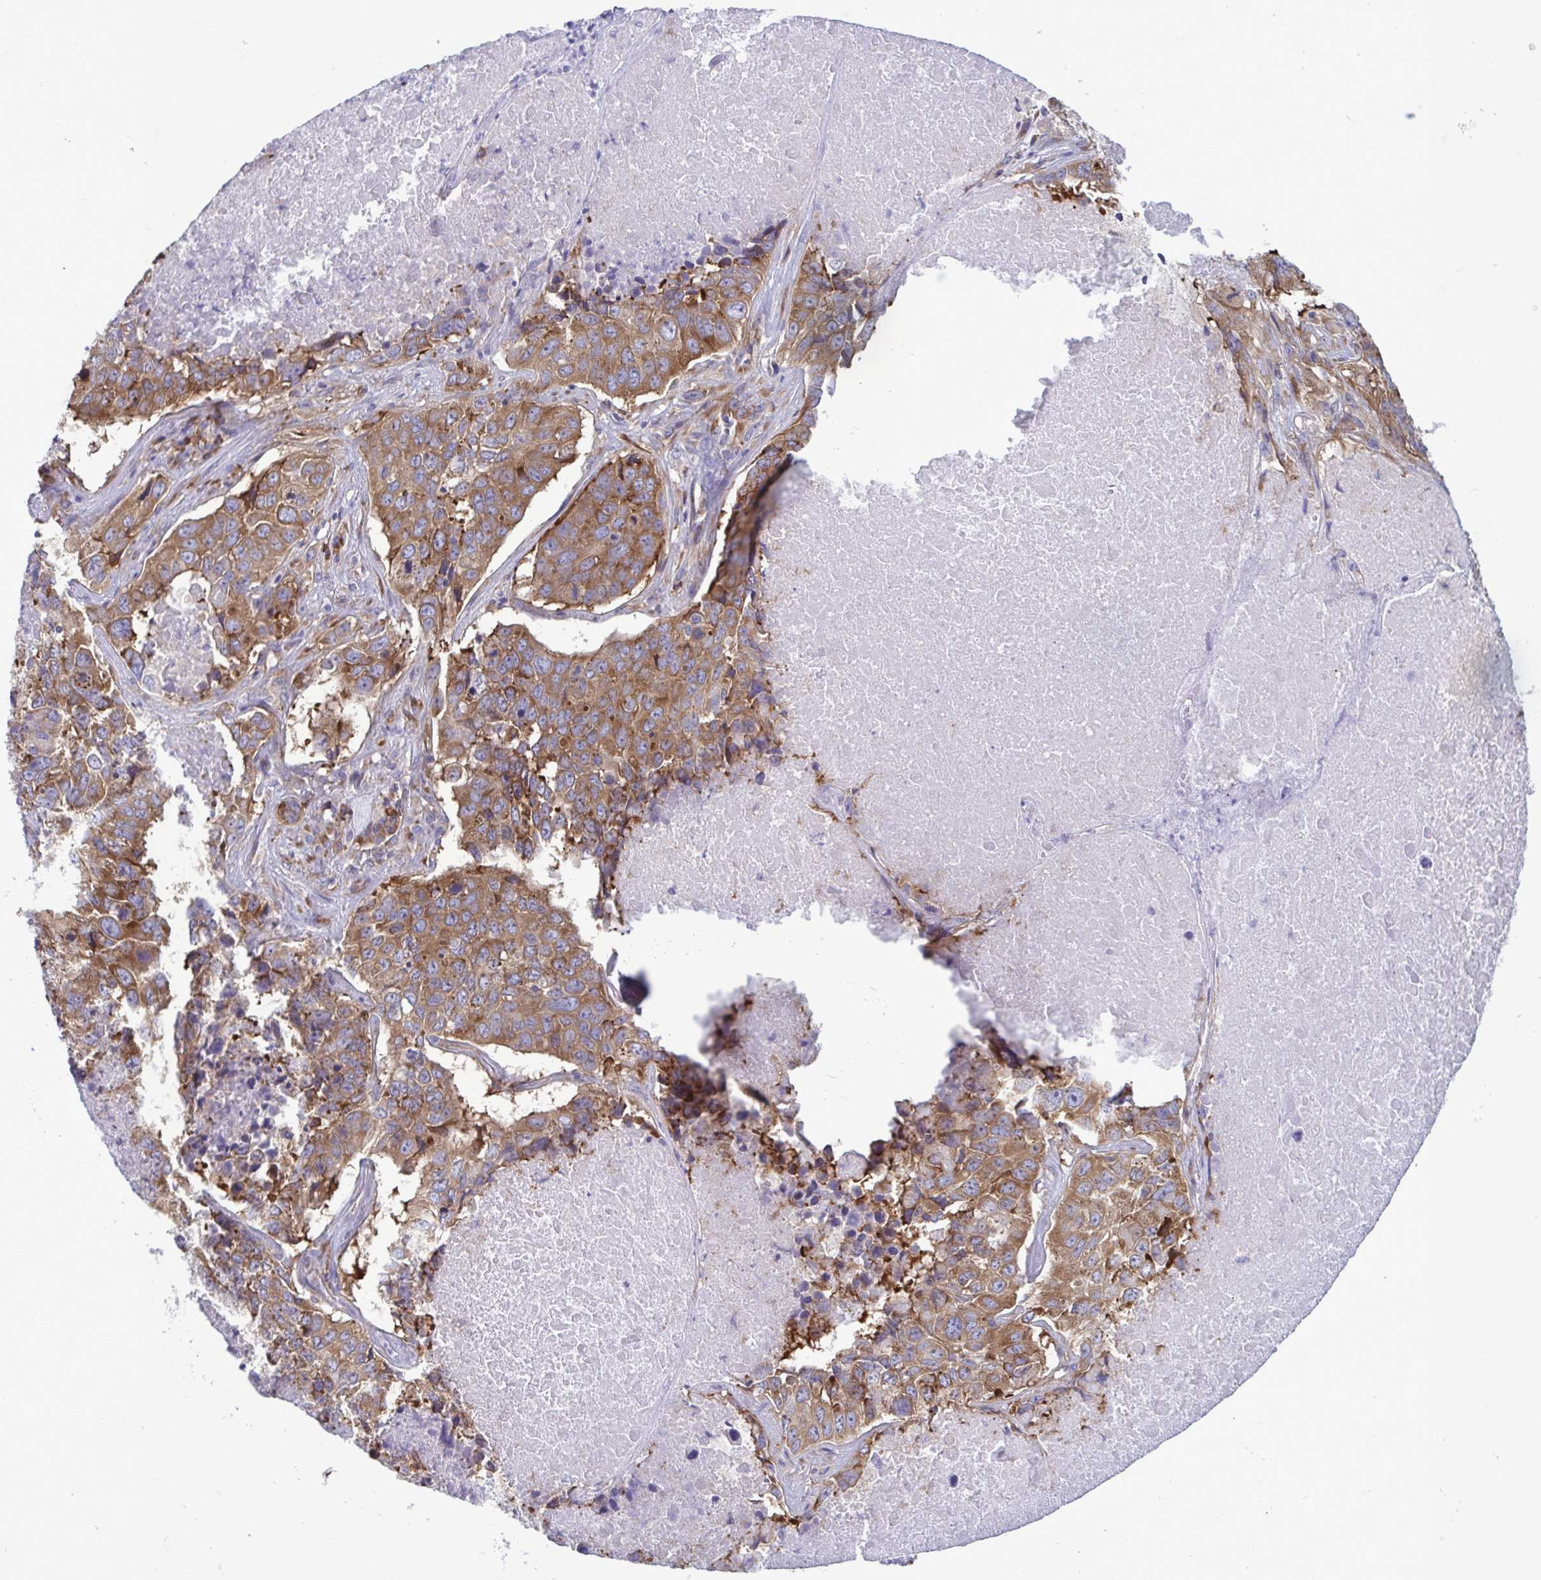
{"staining": {"intensity": "moderate", "quantity": ">75%", "location": "cytoplasmic/membranous"}, "tissue": "lung cancer", "cell_type": "Tumor cells", "image_type": "cancer", "snomed": [{"axis": "morphology", "description": "Normal tissue, NOS"}, {"axis": "morphology", "description": "Squamous cell carcinoma, NOS"}, {"axis": "topography", "description": "Bronchus"}, {"axis": "topography", "description": "Lung"}], "caption": "A histopathology image showing moderate cytoplasmic/membranous staining in about >75% of tumor cells in lung cancer, as visualized by brown immunohistochemical staining.", "gene": "RPS16", "patient": {"sex": "male", "age": 64}}